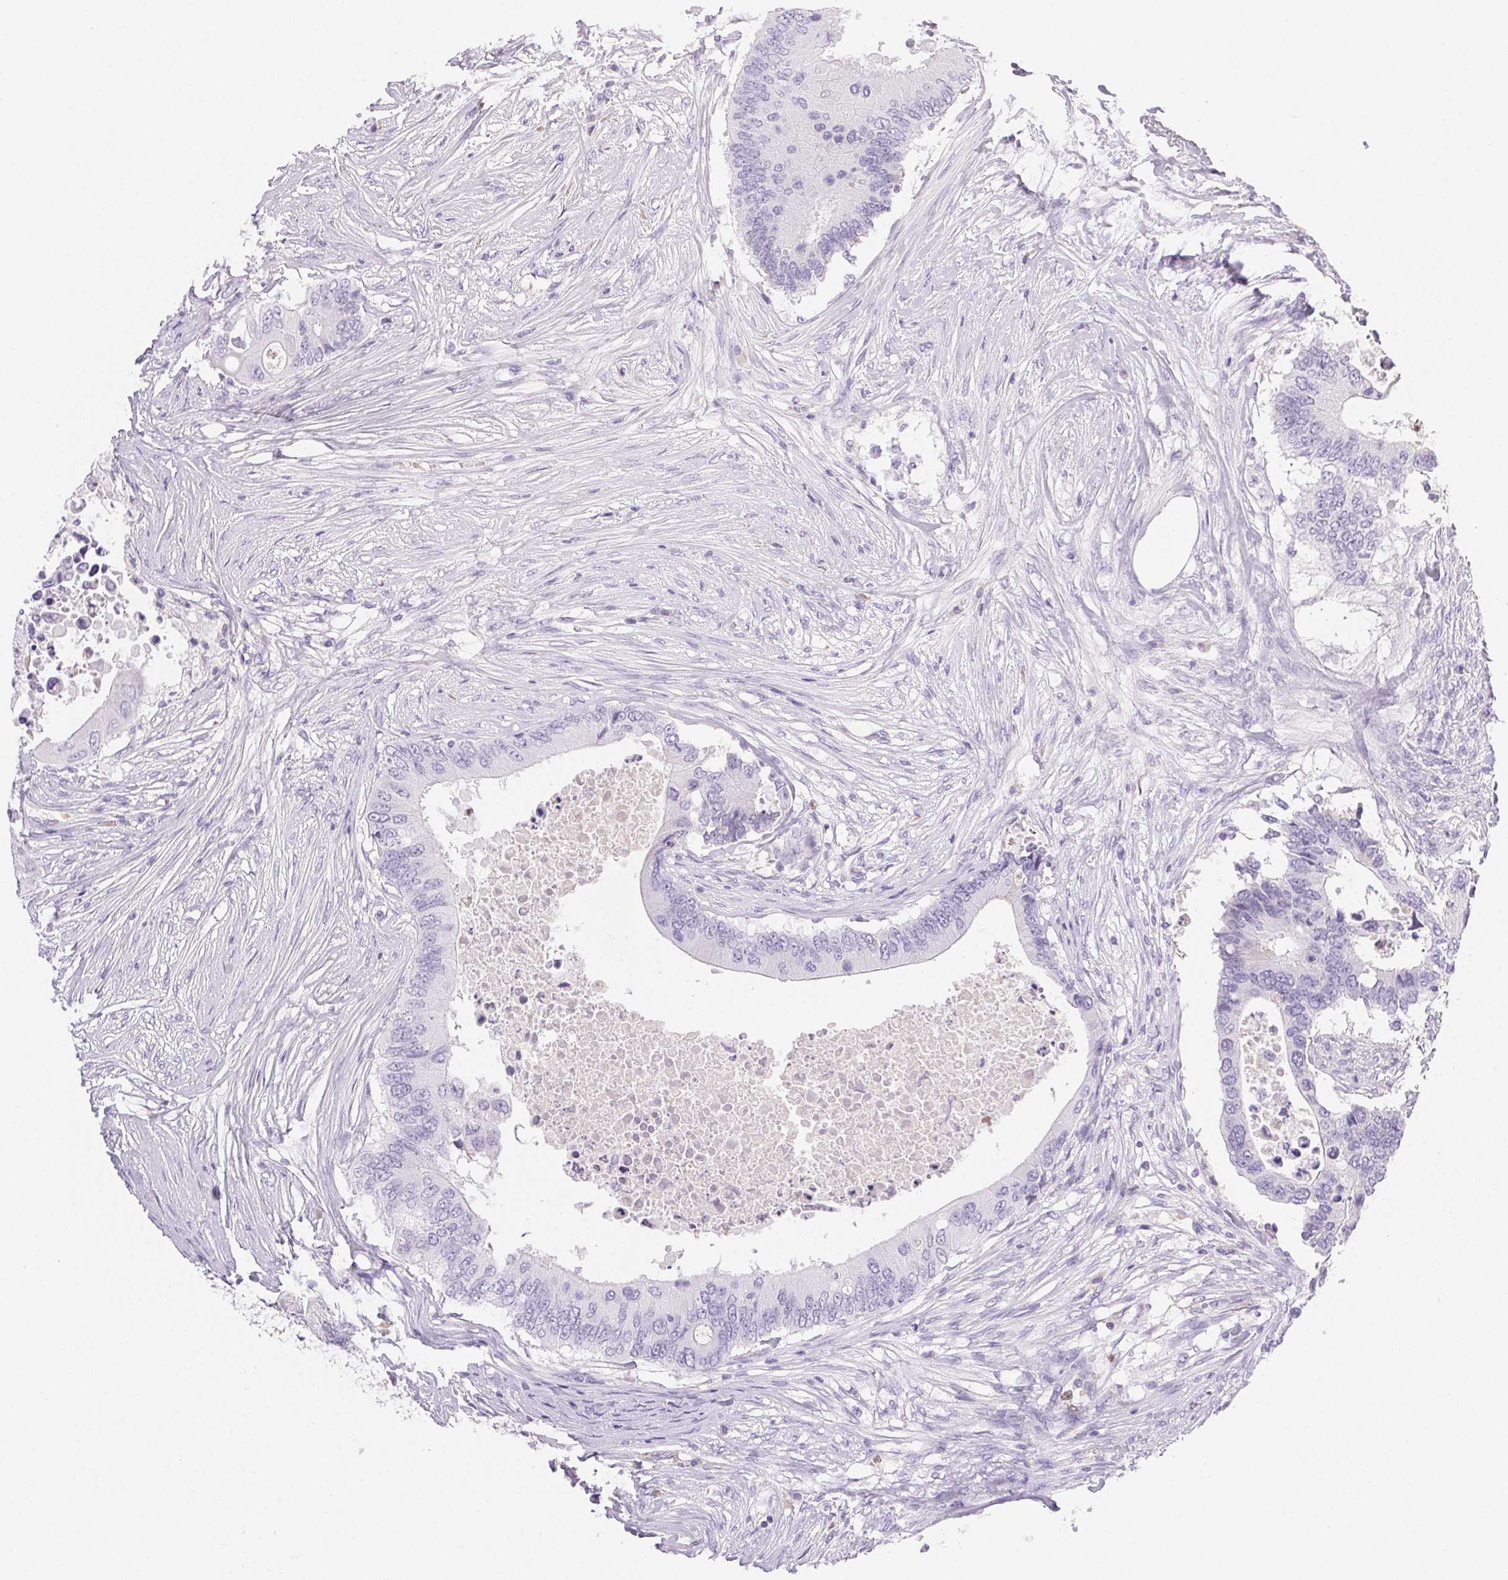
{"staining": {"intensity": "negative", "quantity": "none", "location": "none"}, "tissue": "colorectal cancer", "cell_type": "Tumor cells", "image_type": "cancer", "snomed": [{"axis": "morphology", "description": "Adenocarcinoma, NOS"}, {"axis": "topography", "description": "Colon"}], "caption": "There is no significant staining in tumor cells of colorectal cancer.", "gene": "PADI4", "patient": {"sex": "male", "age": 71}}